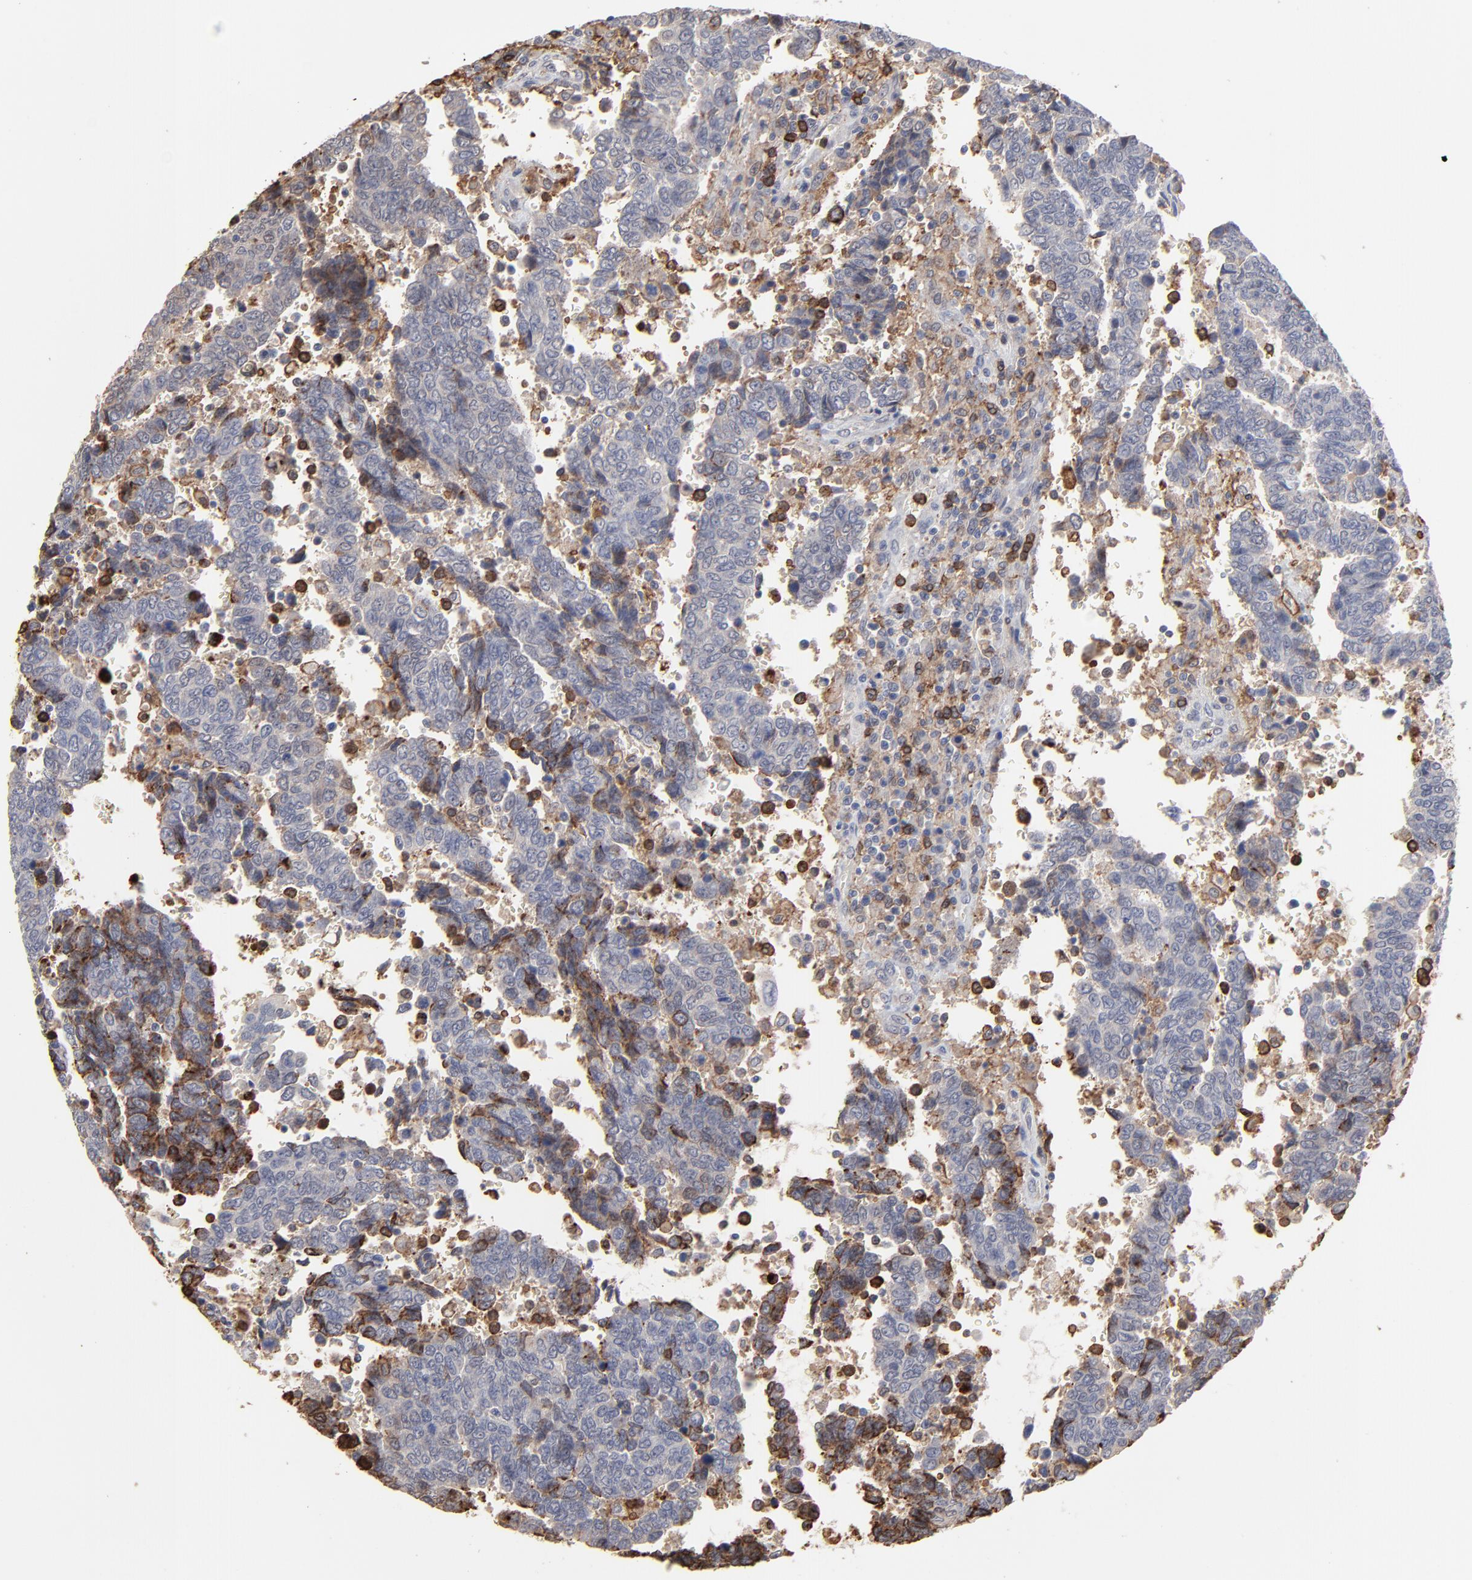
{"staining": {"intensity": "moderate", "quantity": "<25%", "location": "cytoplasmic/membranous"}, "tissue": "urothelial cancer", "cell_type": "Tumor cells", "image_type": "cancer", "snomed": [{"axis": "morphology", "description": "Urothelial carcinoma, High grade"}, {"axis": "topography", "description": "Urinary bladder"}], "caption": "Moderate cytoplasmic/membranous protein staining is identified in approximately <25% of tumor cells in high-grade urothelial carcinoma. (Brightfield microscopy of DAB IHC at high magnification).", "gene": "SLC6A14", "patient": {"sex": "male", "age": 86}}